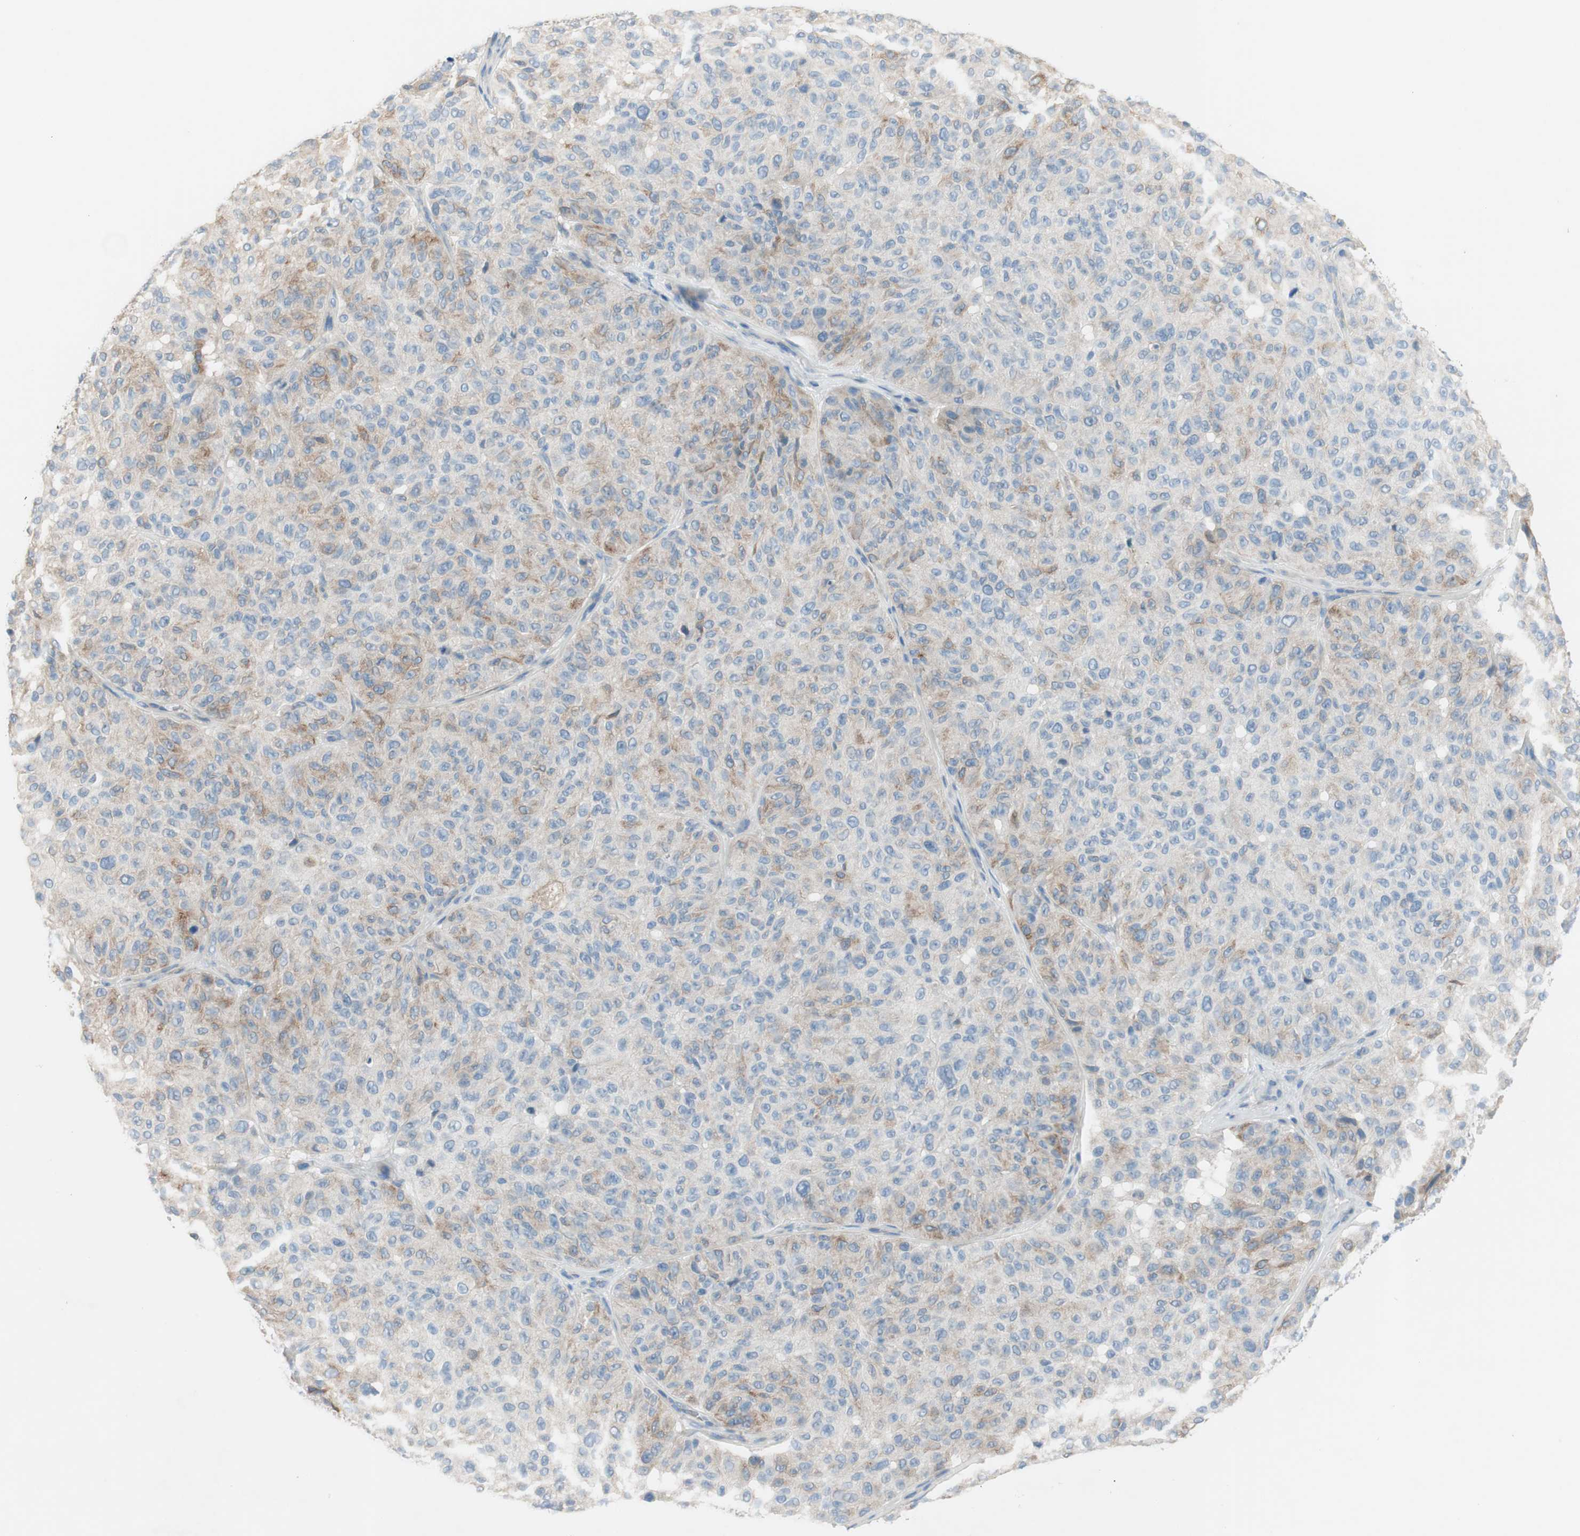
{"staining": {"intensity": "moderate", "quantity": "<25%", "location": "cytoplasmic/membranous"}, "tissue": "melanoma", "cell_type": "Tumor cells", "image_type": "cancer", "snomed": [{"axis": "morphology", "description": "Malignant melanoma, NOS"}, {"axis": "topography", "description": "Skin"}], "caption": "Moderate cytoplasmic/membranous positivity for a protein is present in approximately <25% of tumor cells of melanoma using immunohistochemistry (IHC).", "gene": "FDFT1", "patient": {"sex": "female", "age": 46}}